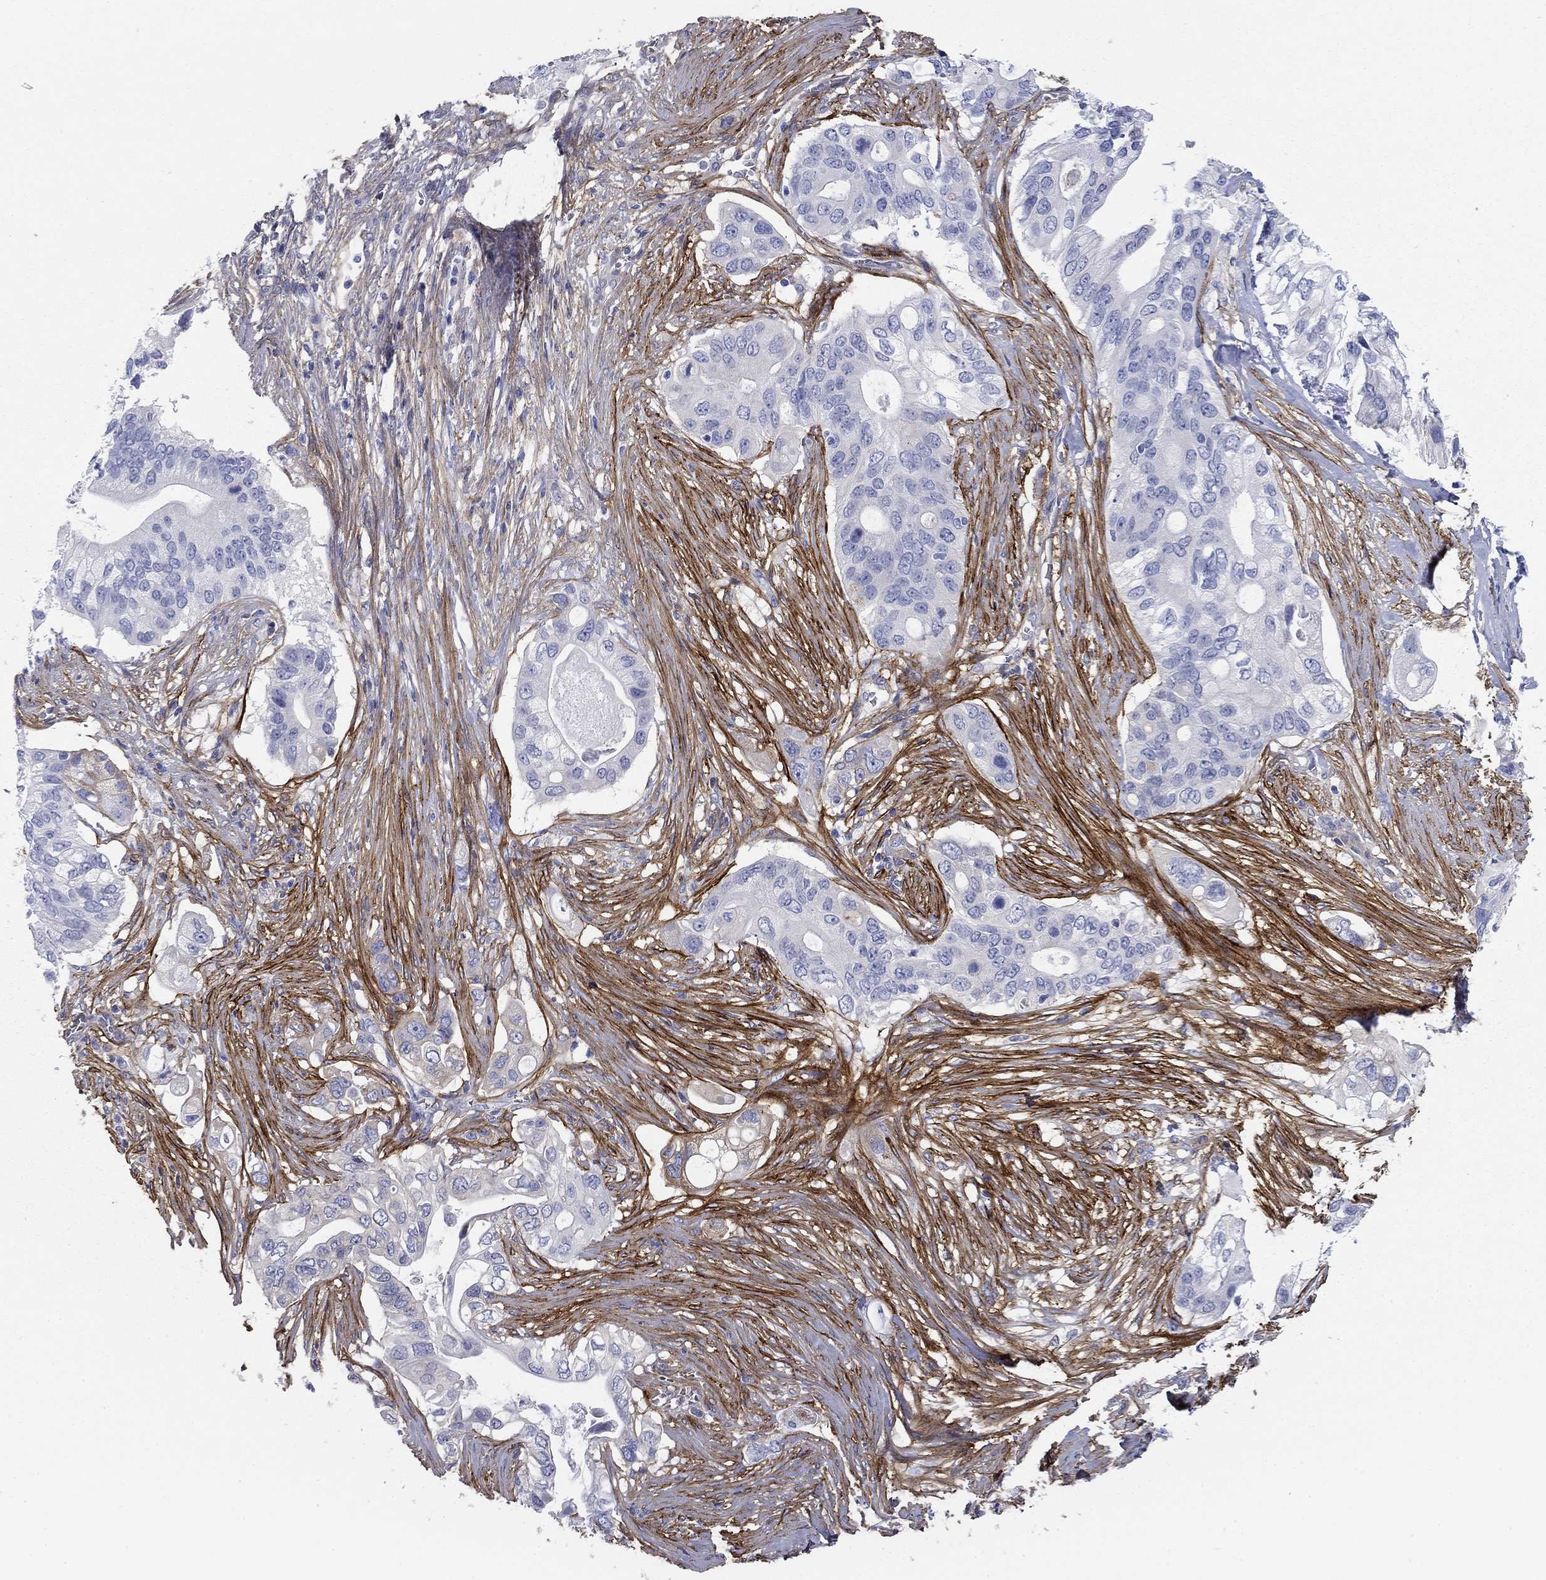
{"staining": {"intensity": "negative", "quantity": "none", "location": "none"}, "tissue": "pancreatic cancer", "cell_type": "Tumor cells", "image_type": "cancer", "snomed": [{"axis": "morphology", "description": "Adenocarcinoma, NOS"}, {"axis": "topography", "description": "Pancreas"}], "caption": "The IHC histopathology image has no significant positivity in tumor cells of pancreatic cancer tissue.", "gene": "GPC1", "patient": {"sex": "female", "age": 72}}